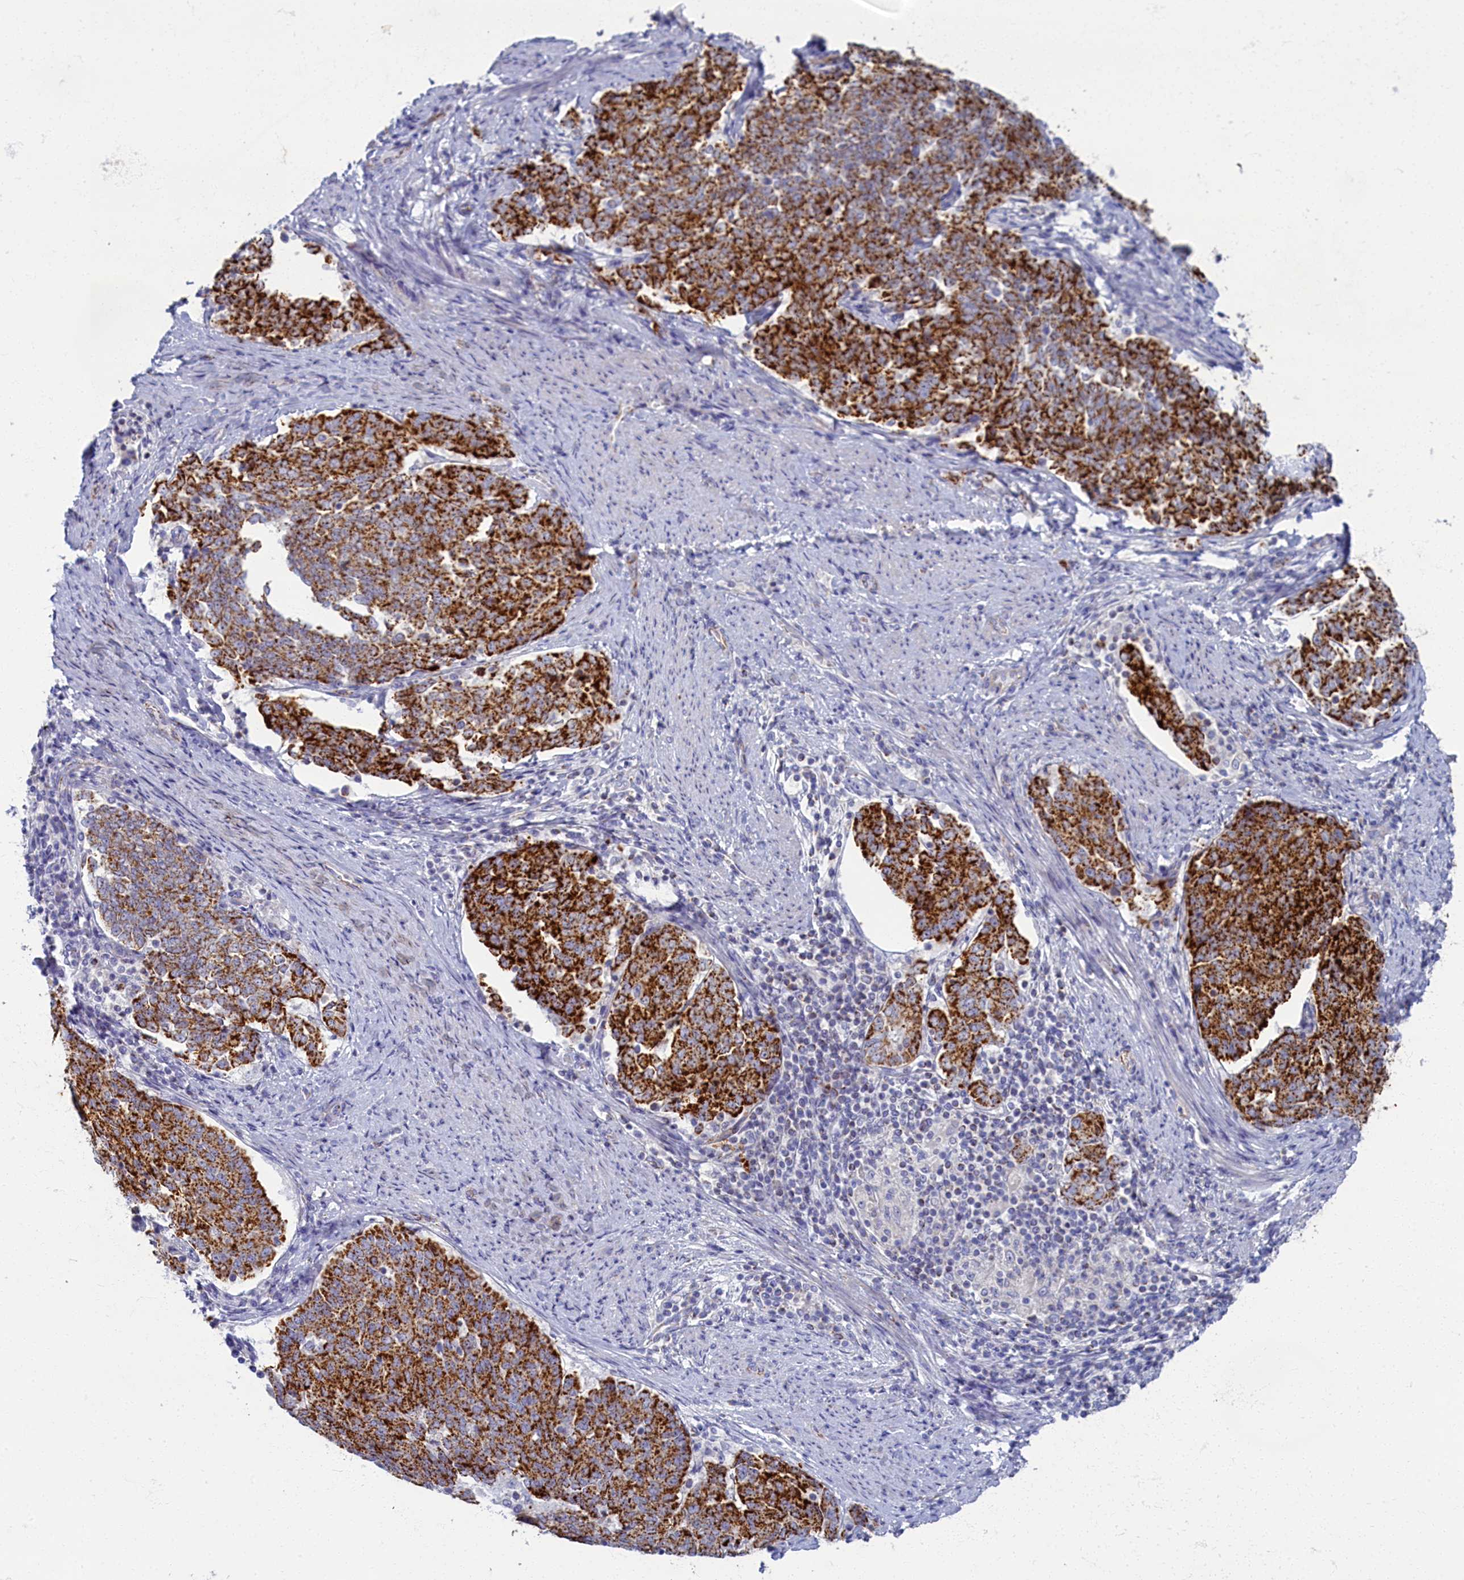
{"staining": {"intensity": "strong", "quantity": ">75%", "location": "cytoplasmic/membranous"}, "tissue": "endometrial cancer", "cell_type": "Tumor cells", "image_type": "cancer", "snomed": [{"axis": "morphology", "description": "Adenocarcinoma, NOS"}, {"axis": "topography", "description": "Endometrium"}], "caption": "High-magnification brightfield microscopy of endometrial adenocarcinoma stained with DAB (brown) and counterstained with hematoxylin (blue). tumor cells exhibit strong cytoplasmic/membranous staining is present in approximately>75% of cells.", "gene": "OCIAD2", "patient": {"sex": "female", "age": 80}}